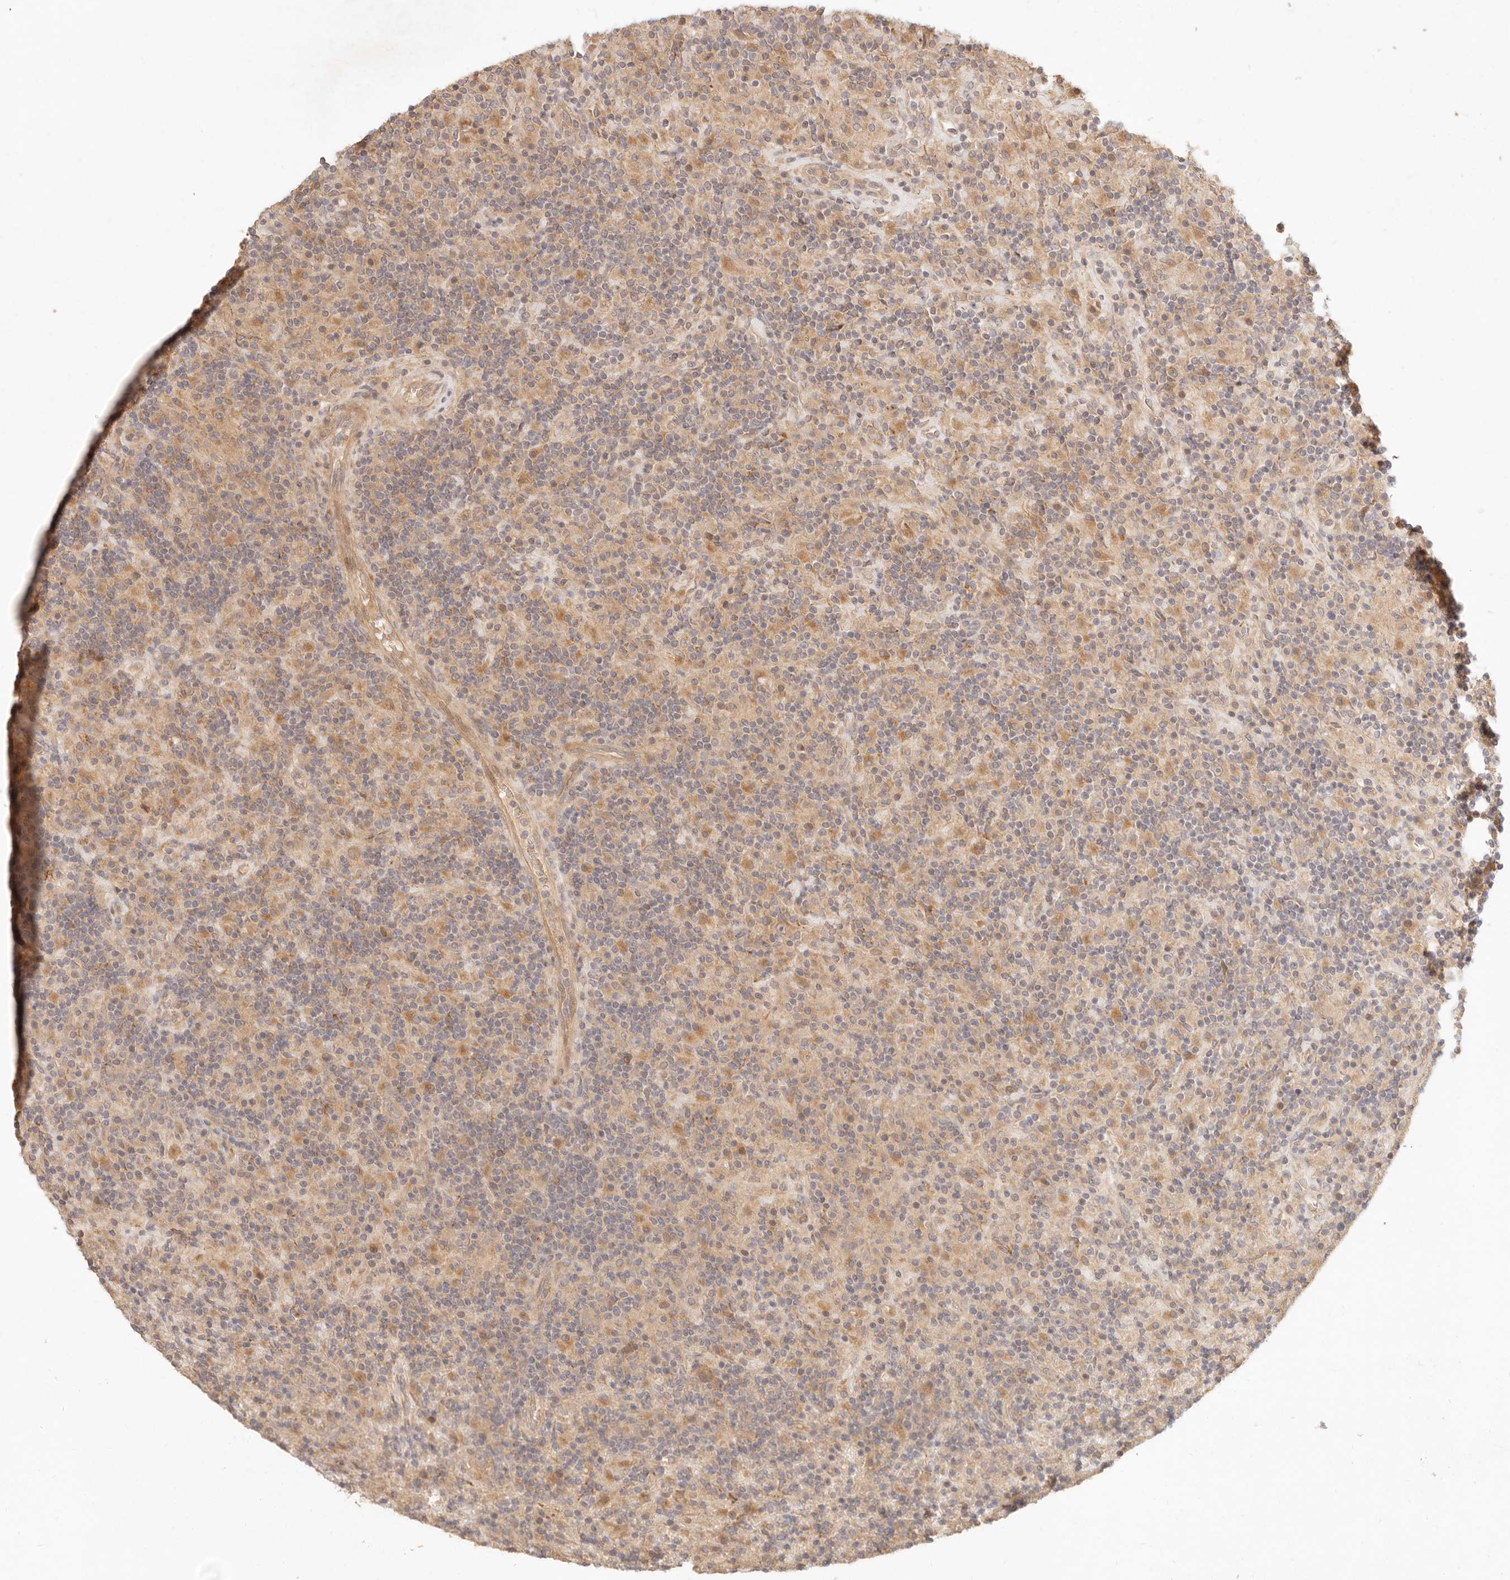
{"staining": {"intensity": "weak", "quantity": ">75%", "location": "cytoplasmic/membranous"}, "tissue": "lymphoma", "cell_type": "Tumor cells", "image_type": "cancer", "snomed": [{"axis": "morphology", "description": "Hodgkin's disease, NOS"}, {"axis": "topography", "description": "Lymph node"}], "caption": "Human Hodgkin's disease stained with a protein marker exhibits weak staining in tumor cells.", "gene": "PPP1R3B", "patient": {"sex": "male", "age": 70}}